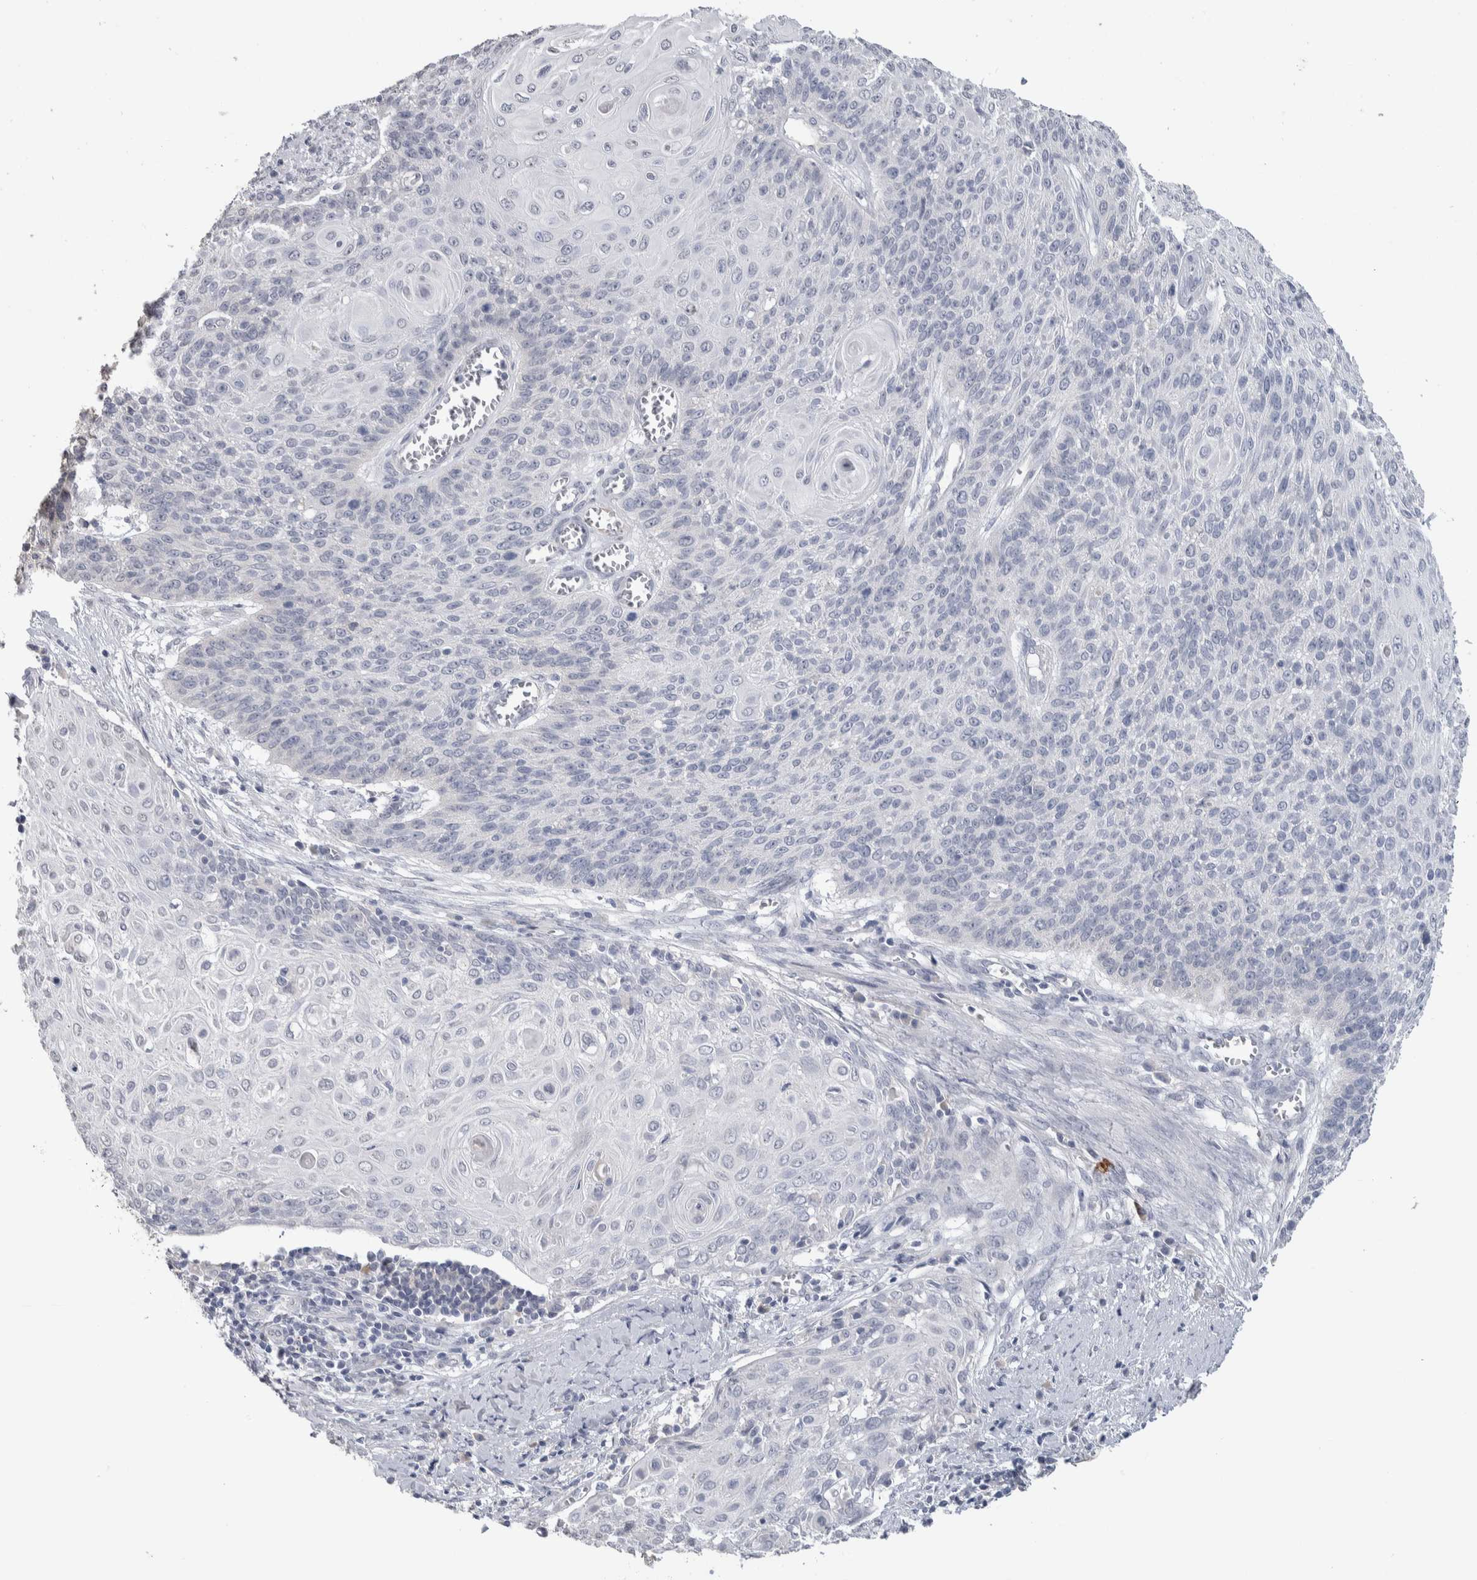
{"staining": {"intensity": "negative", "quantity": "none", "location": "none"}, "tissue": "cervical cancer", "cell_type": "Tumor cells", "image_type": "cancer", "snomed": [{"axis": "morphology", "description": "Squamous cell carcinoma, NOS"}, {"axis": "topography", "description": "Cervix"}], "caption": "A histopathology image of cervical cancer (squamous cell carcinoma) stained for a protein demonstrates no brown staining in tumor cells.", "gene": "TMEM102", "patient": {"sex": "female", "age": 39}}